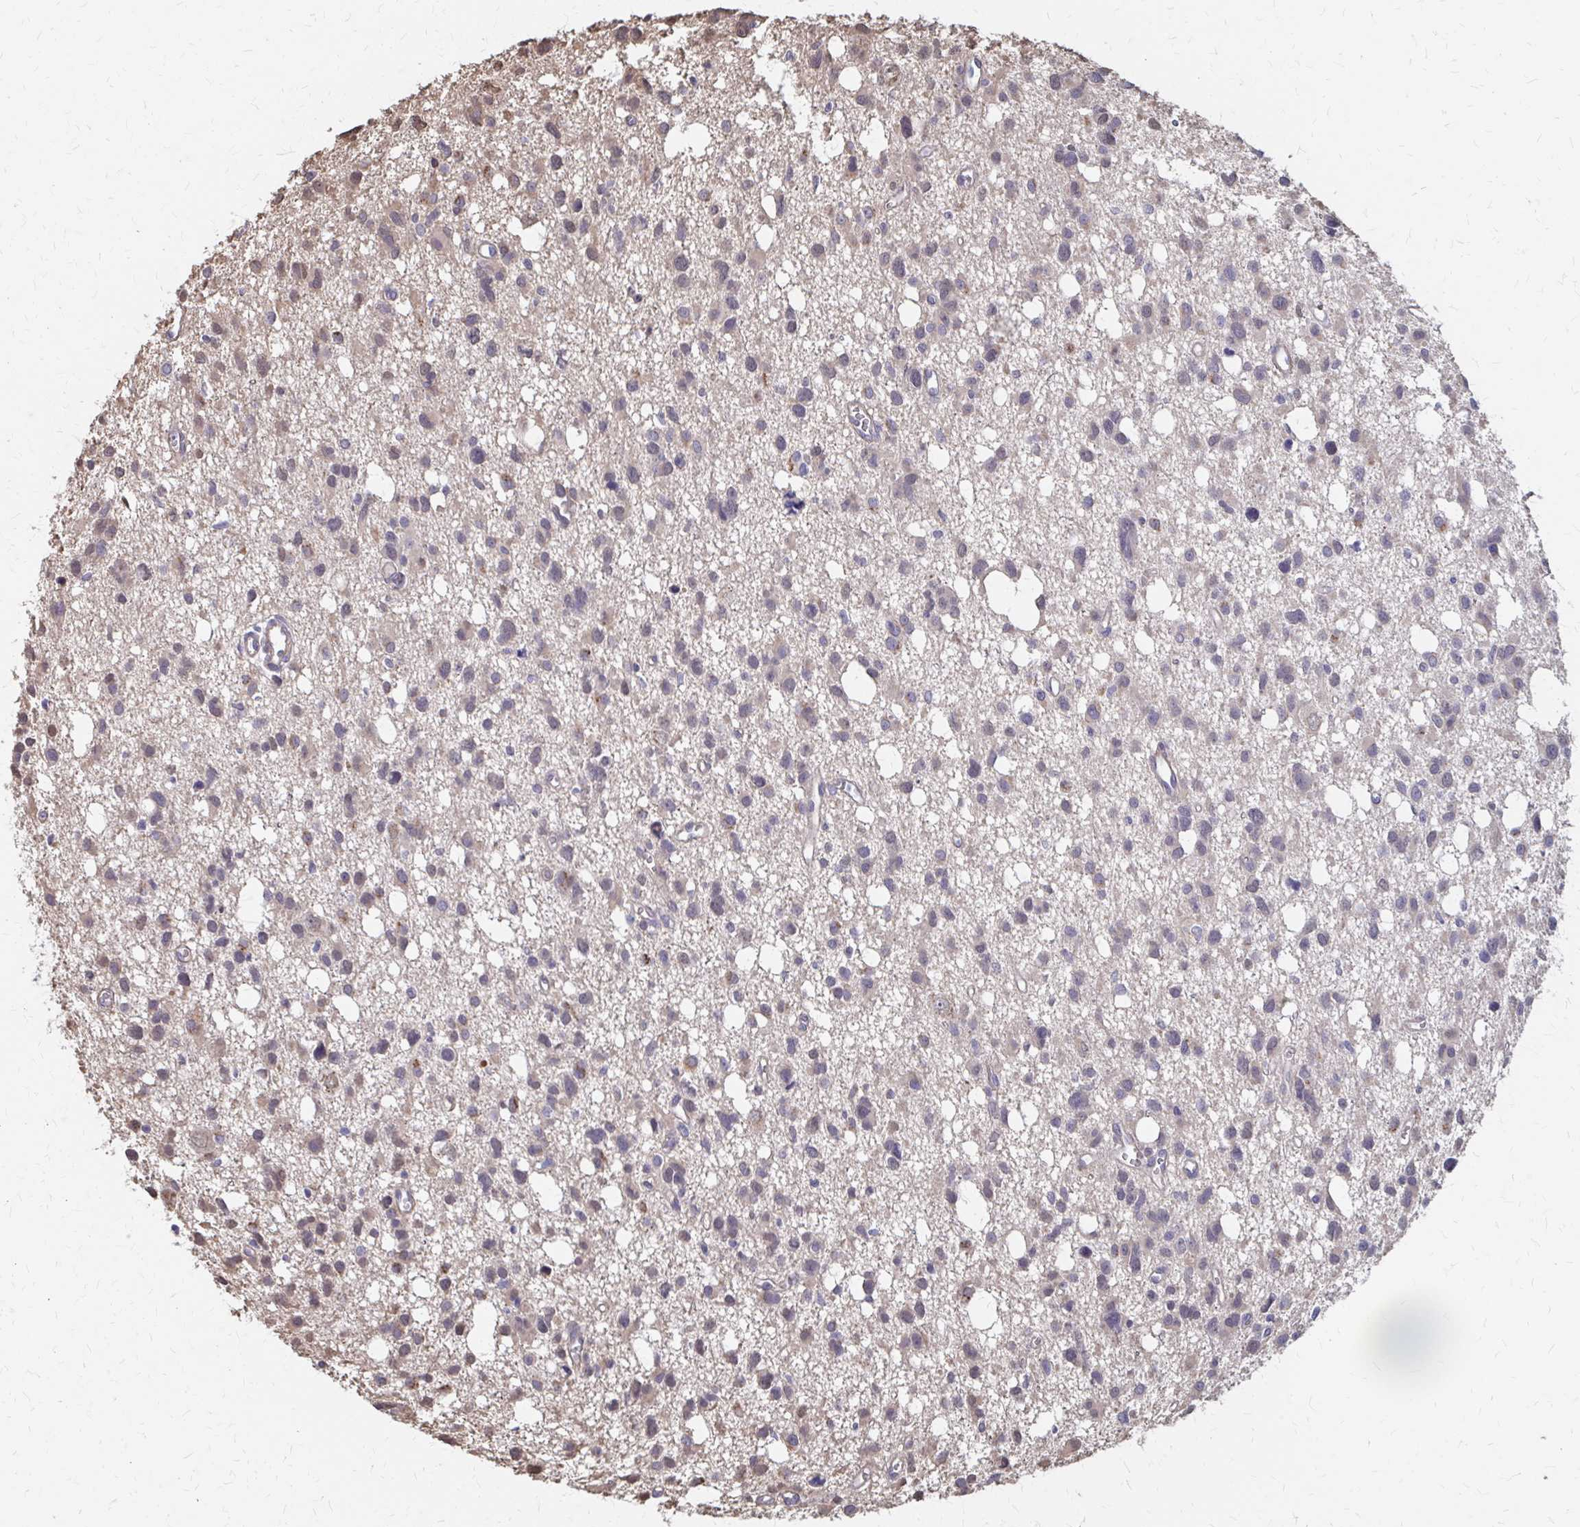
{"staining": {"intensity": "weak", "quantity": "25%-75%", "location": "cytoplasmic/membranous,nuclear"}, "tissue": "glioma", "cell_type": "Tumor cells", "image_type": "cancer", "snomed": [{"axis": "morphology", "description": "Glioma, malignant, High grade"}, {"axis": "topography", "description": "Brain"}], "caption": "A high-resolution micrograph shows IHC staining of high-grade glioma (malignant), which reveals weak cytoplasmic/membranous and nuclear positivity in approximately 25%-75% of tumor cells.", "gene": "IFI44L", "patient": {"sex": "male", "age": 23}}